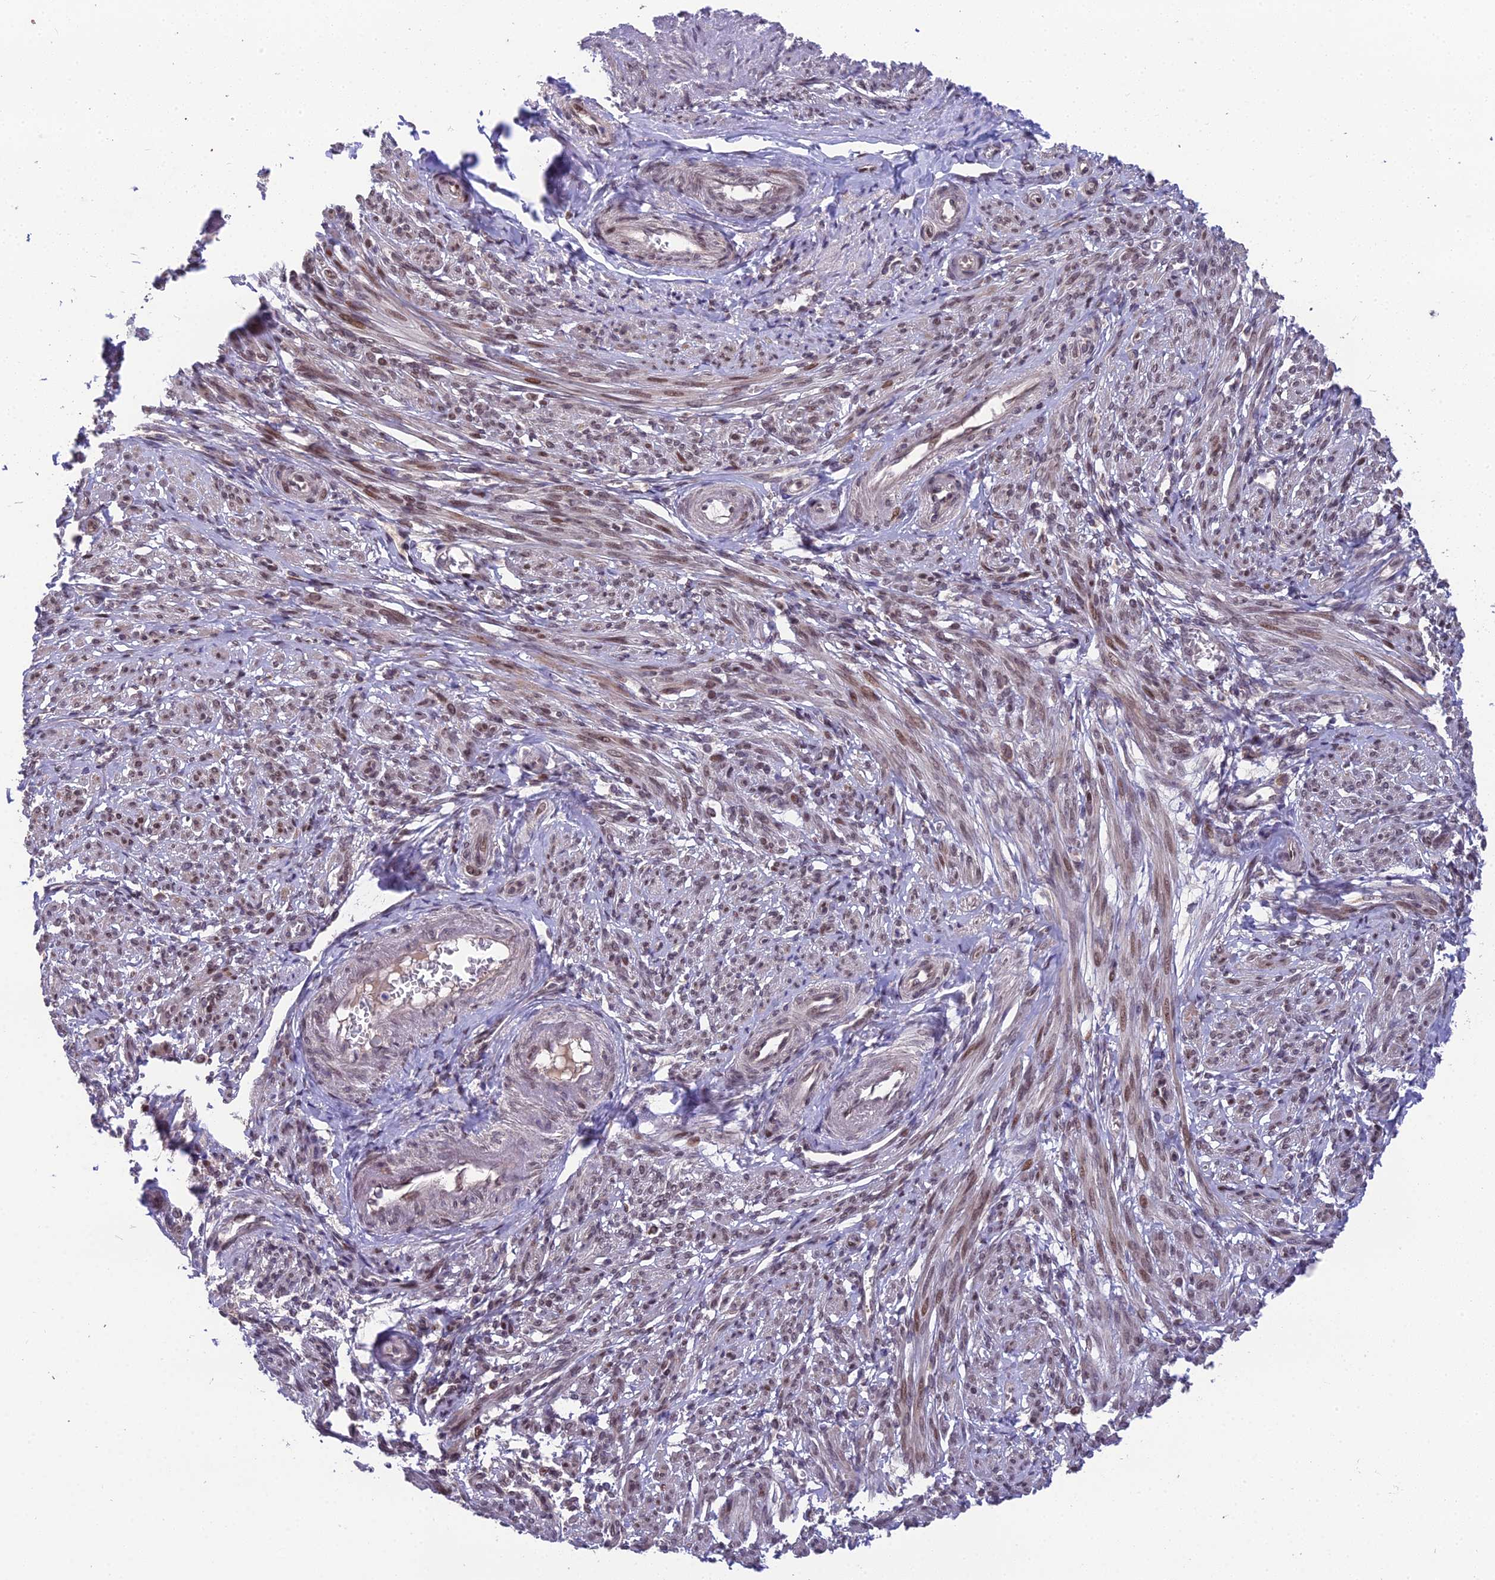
{"staining": {"intensity": "moderate", "quantity": "25%-75%", "location": "cytoplasmic/membranous,nuclear"}, "tissue": "smooth muscle", "cell_type": "Smooth muscle cells", "image_type": "normal", "snomed": [{"axis": "morphology", "description": "Normal tissue, NOS"}, {"axis": "topography", "description": "Smooth muscle"}], "caption": "Immunohistochemistry (DAB (3,3'-diaminobenzidine)) staining of benign smooth muscle reveals moderate cytoplasmic/membranous,nuclear protein positivity in about 25%-75% of smooth muscle cells. (Stains: DAB (3,3'-diaminobenzidine) in brown, nuclei in blue, Microscopy: brightfield microscopy at high magnification).", "gene": "CYP2R1", "patient": {"sex": "female", "age": 39}}